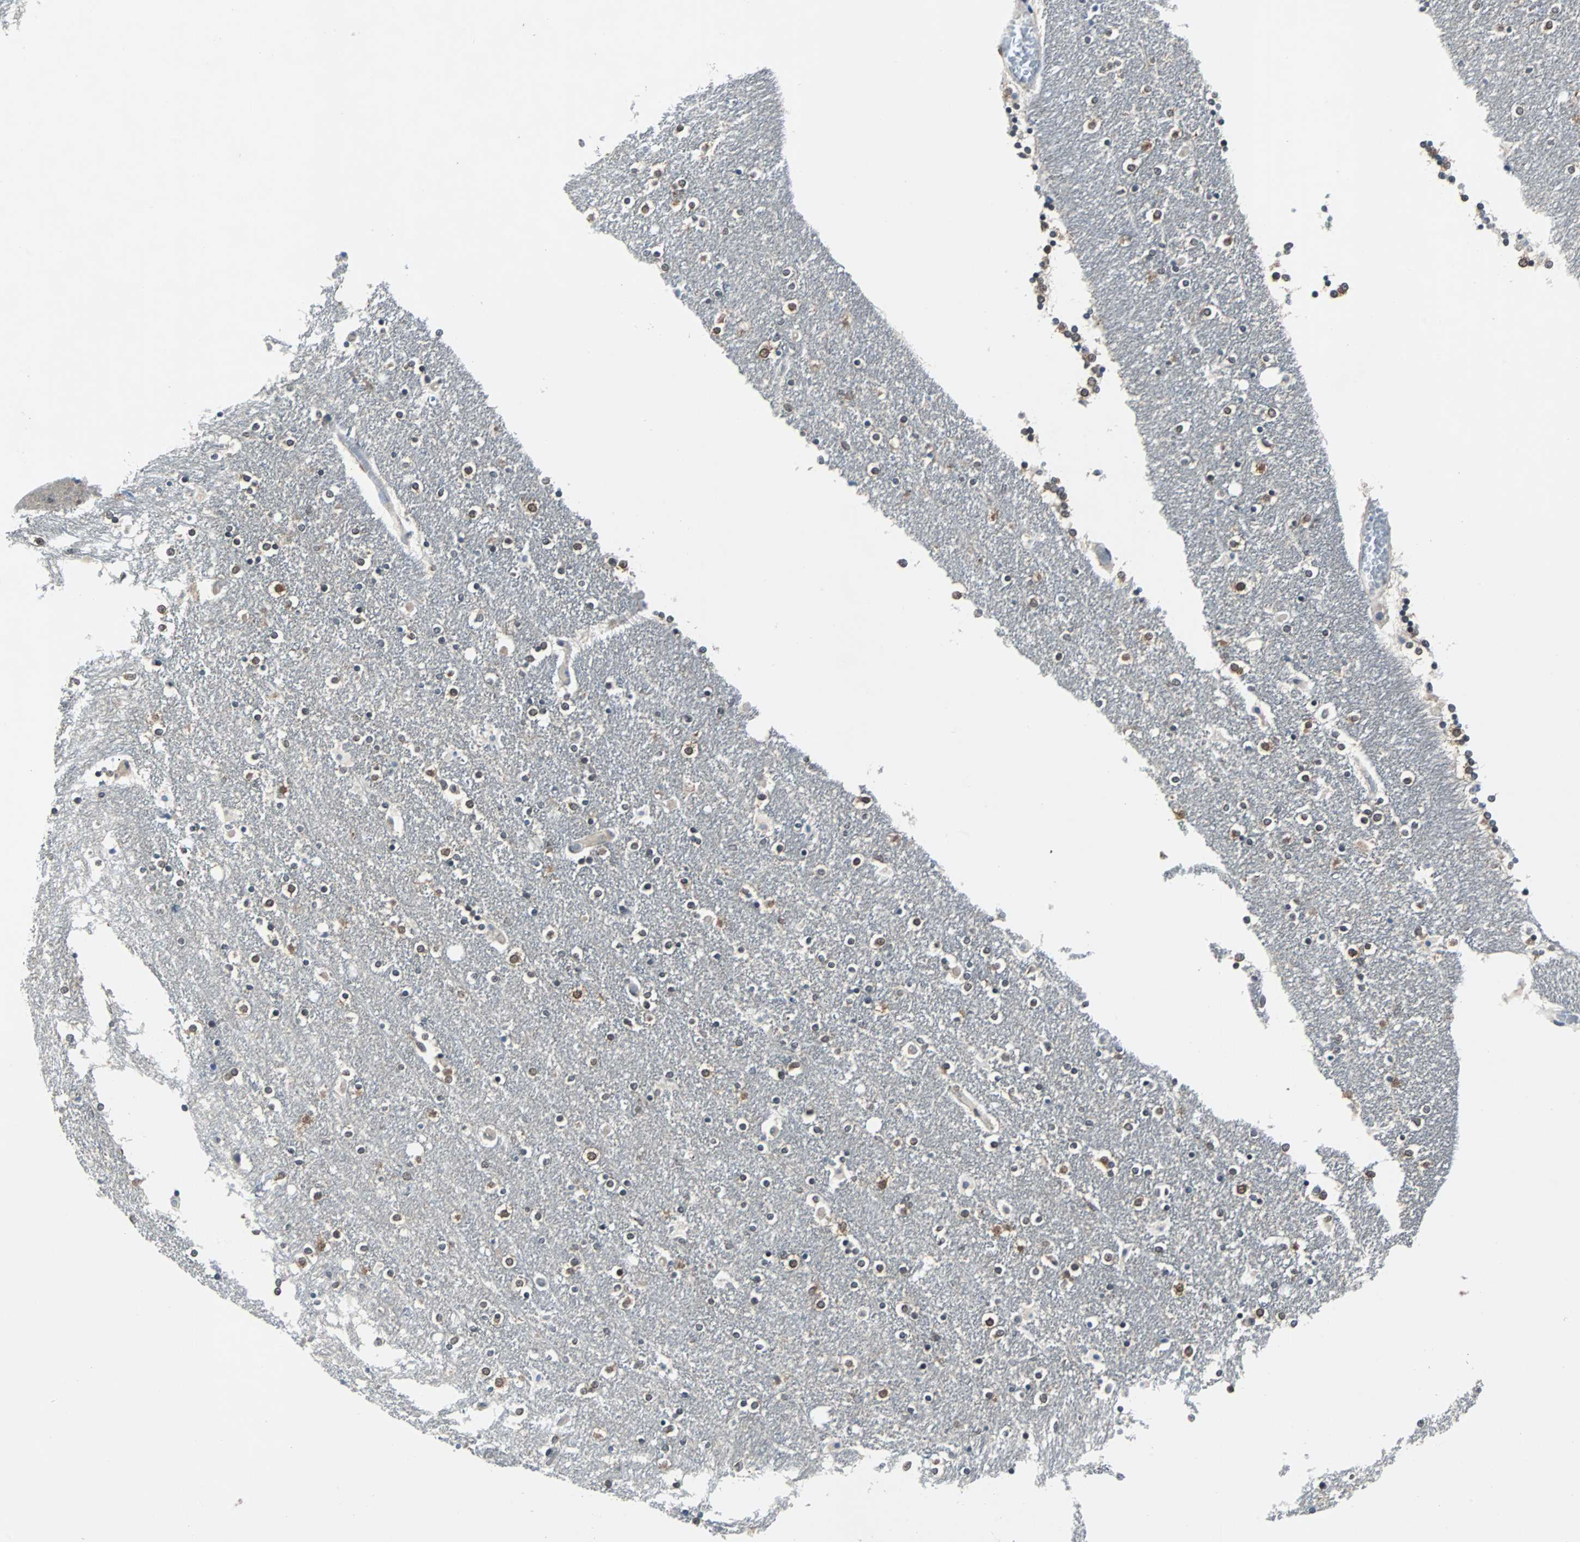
{"staining": {"intensity": "moderate", "quantity": "25%-75%", "location": "nuclear"}, "tissue": "caudate", "cell_type": "Glial cells", "image_type": "normal", "snomed": [{"axis": "morphology", "description": "Normal tissue, NOS"}, {"axis": "topography", "description": "Lateral ventricle wall"}], "caption": "IHC image of normal caudate: caudate stained using immunohistochemistry (IHC) shows medium levels of moderate protein expression localized specifically in the nuclear of glial cells, appearing as a nuclear brown color.", "gene": "MAP2K6", "patient": {"sex": "female", "age": 54}}